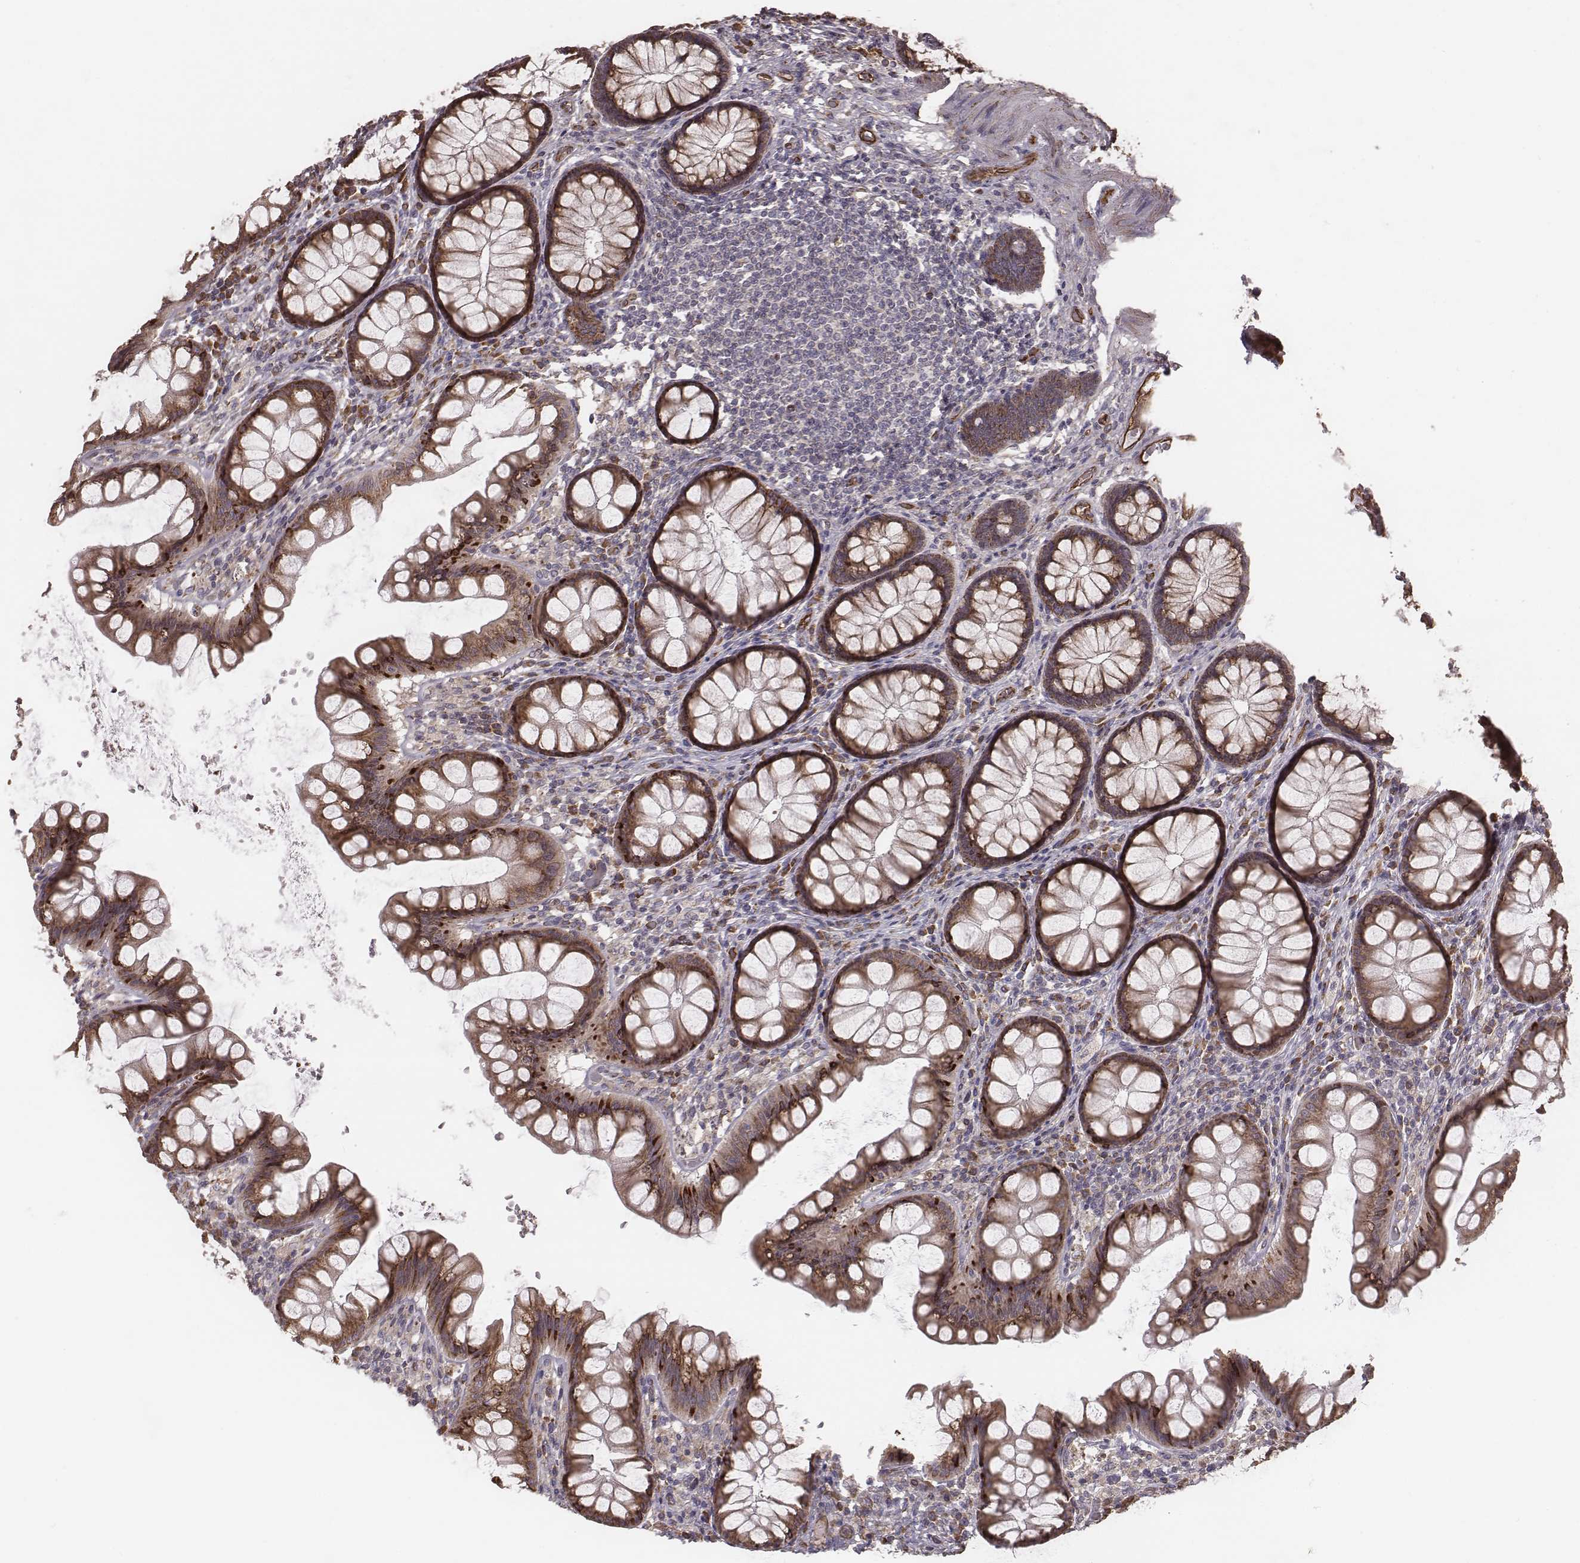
{"staining": {"intensity": "strong", "quantity": "25%-75%", "location": "cytoplasmic/membranous"}, "tissue": "colon", "cell_type": "Endothelial cells", "image_type": "normal", "snomed": [{"axis": "morphology", "description": "Normal tissue, NOS"}, {"axis": "topography", "description": "Colon"}], "caption": "High-power microscopy captured an immunohistochemistry (IHC) photomicrograph of normal colon, revealing strong cytoplasmic/membranous staining in about 25%-75% of endothelial cells.", "gene": "PALMD", "patient": {"sex": "female", "age": 65}}